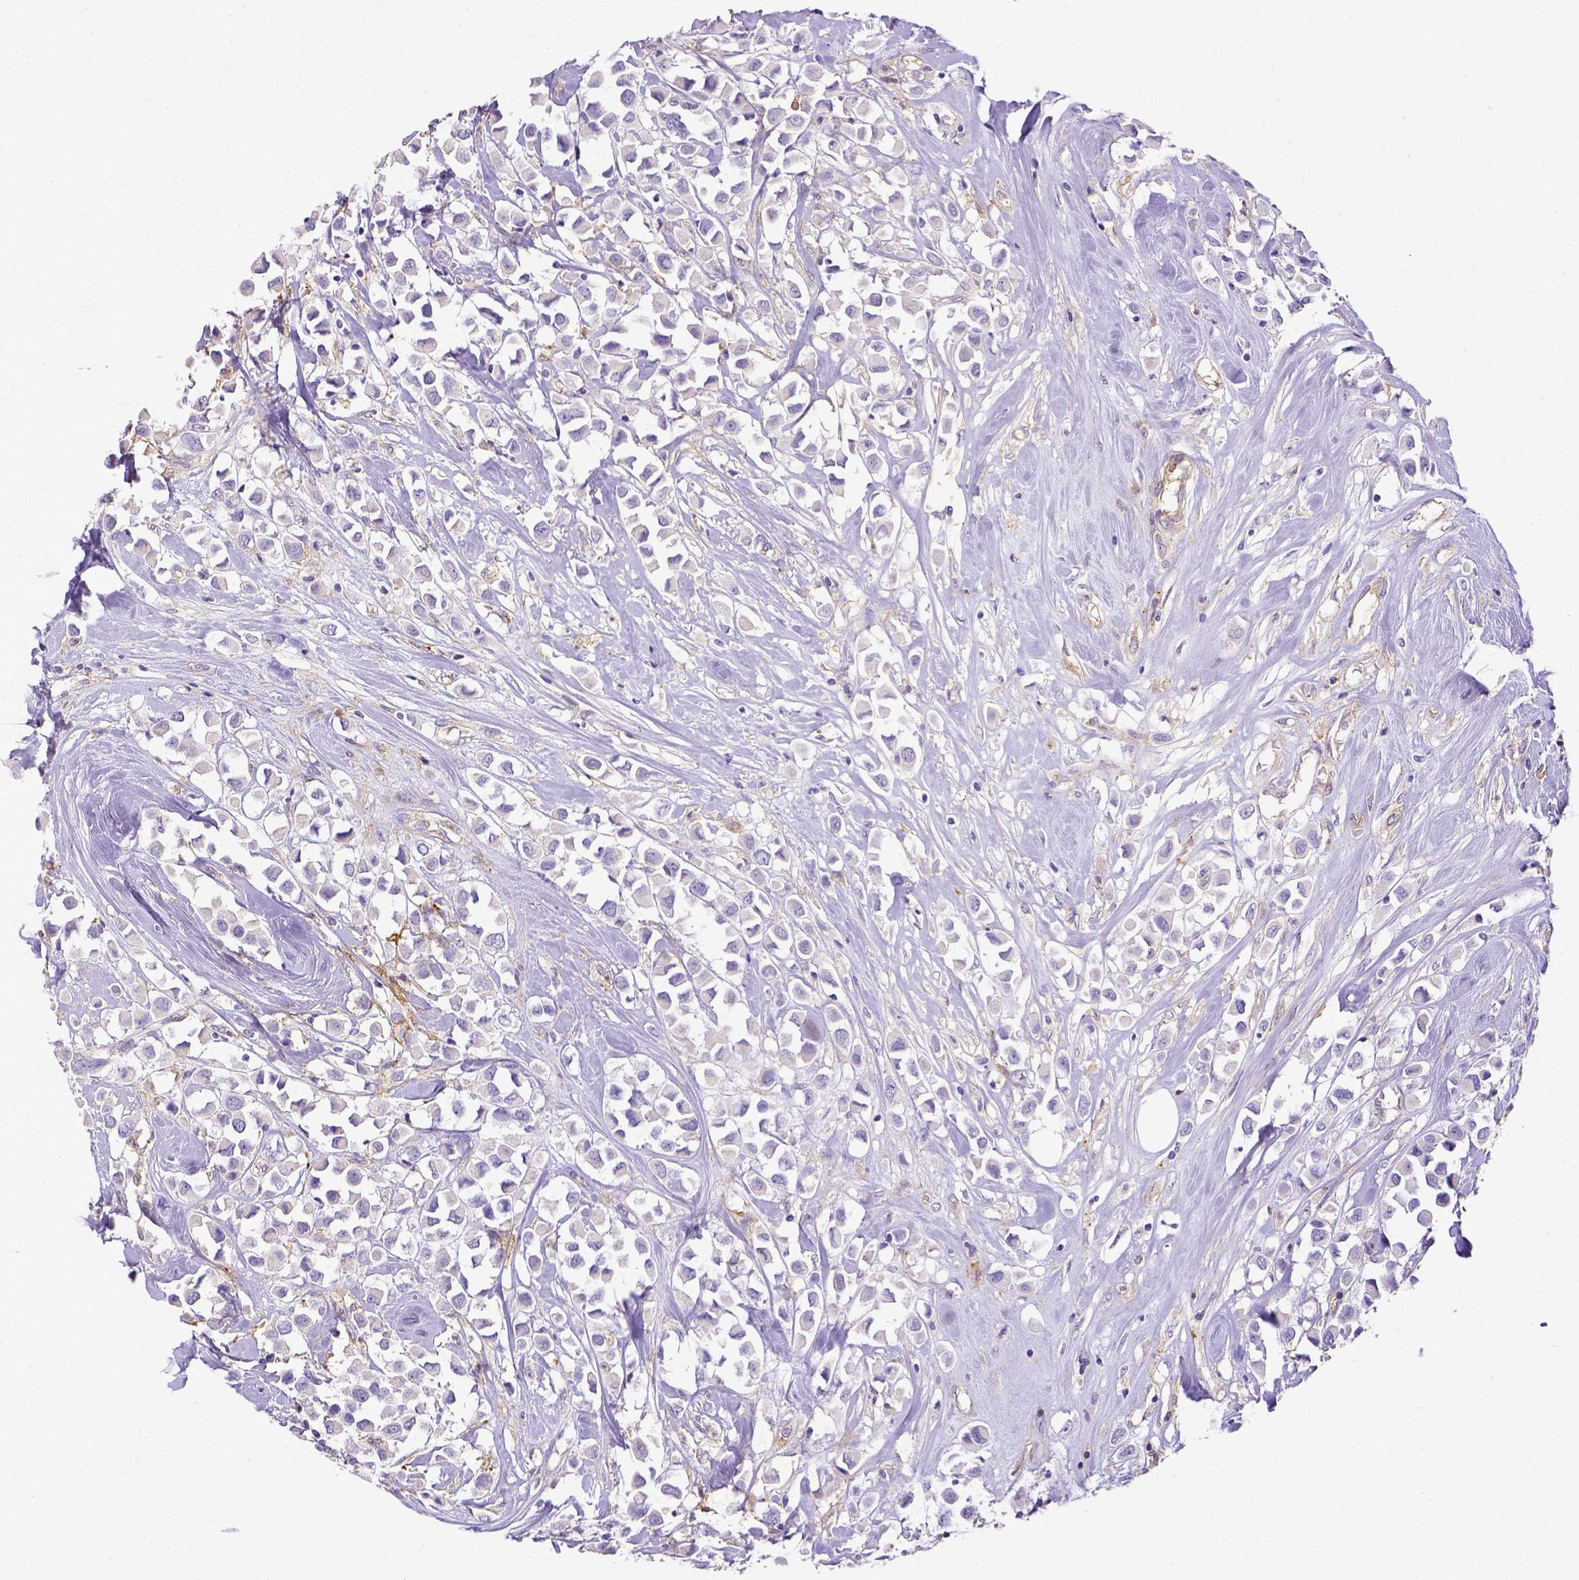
{"staining": {"intensity": "negative", "quantity": "none", "location": "none"}, "tissue": "breast cancer", "cell_type": "Tumor cells", "image_type": "cancer", "snomed": [{"axis": "morphology", "description": "Duct carcinoma"}, {"axis": "topography", "description": "Breast"}], "caption": "High magnification brightfield microscopy of infiltrating ductal carcinoma (breast) stained with DAB (3,3'-diaminobenzidine) (brown) and counterstained with hematoxylin (blue): tumor cells show no significant positivity.", "gene": "CD40", "patient": {"sex": "female", "age": 61}}